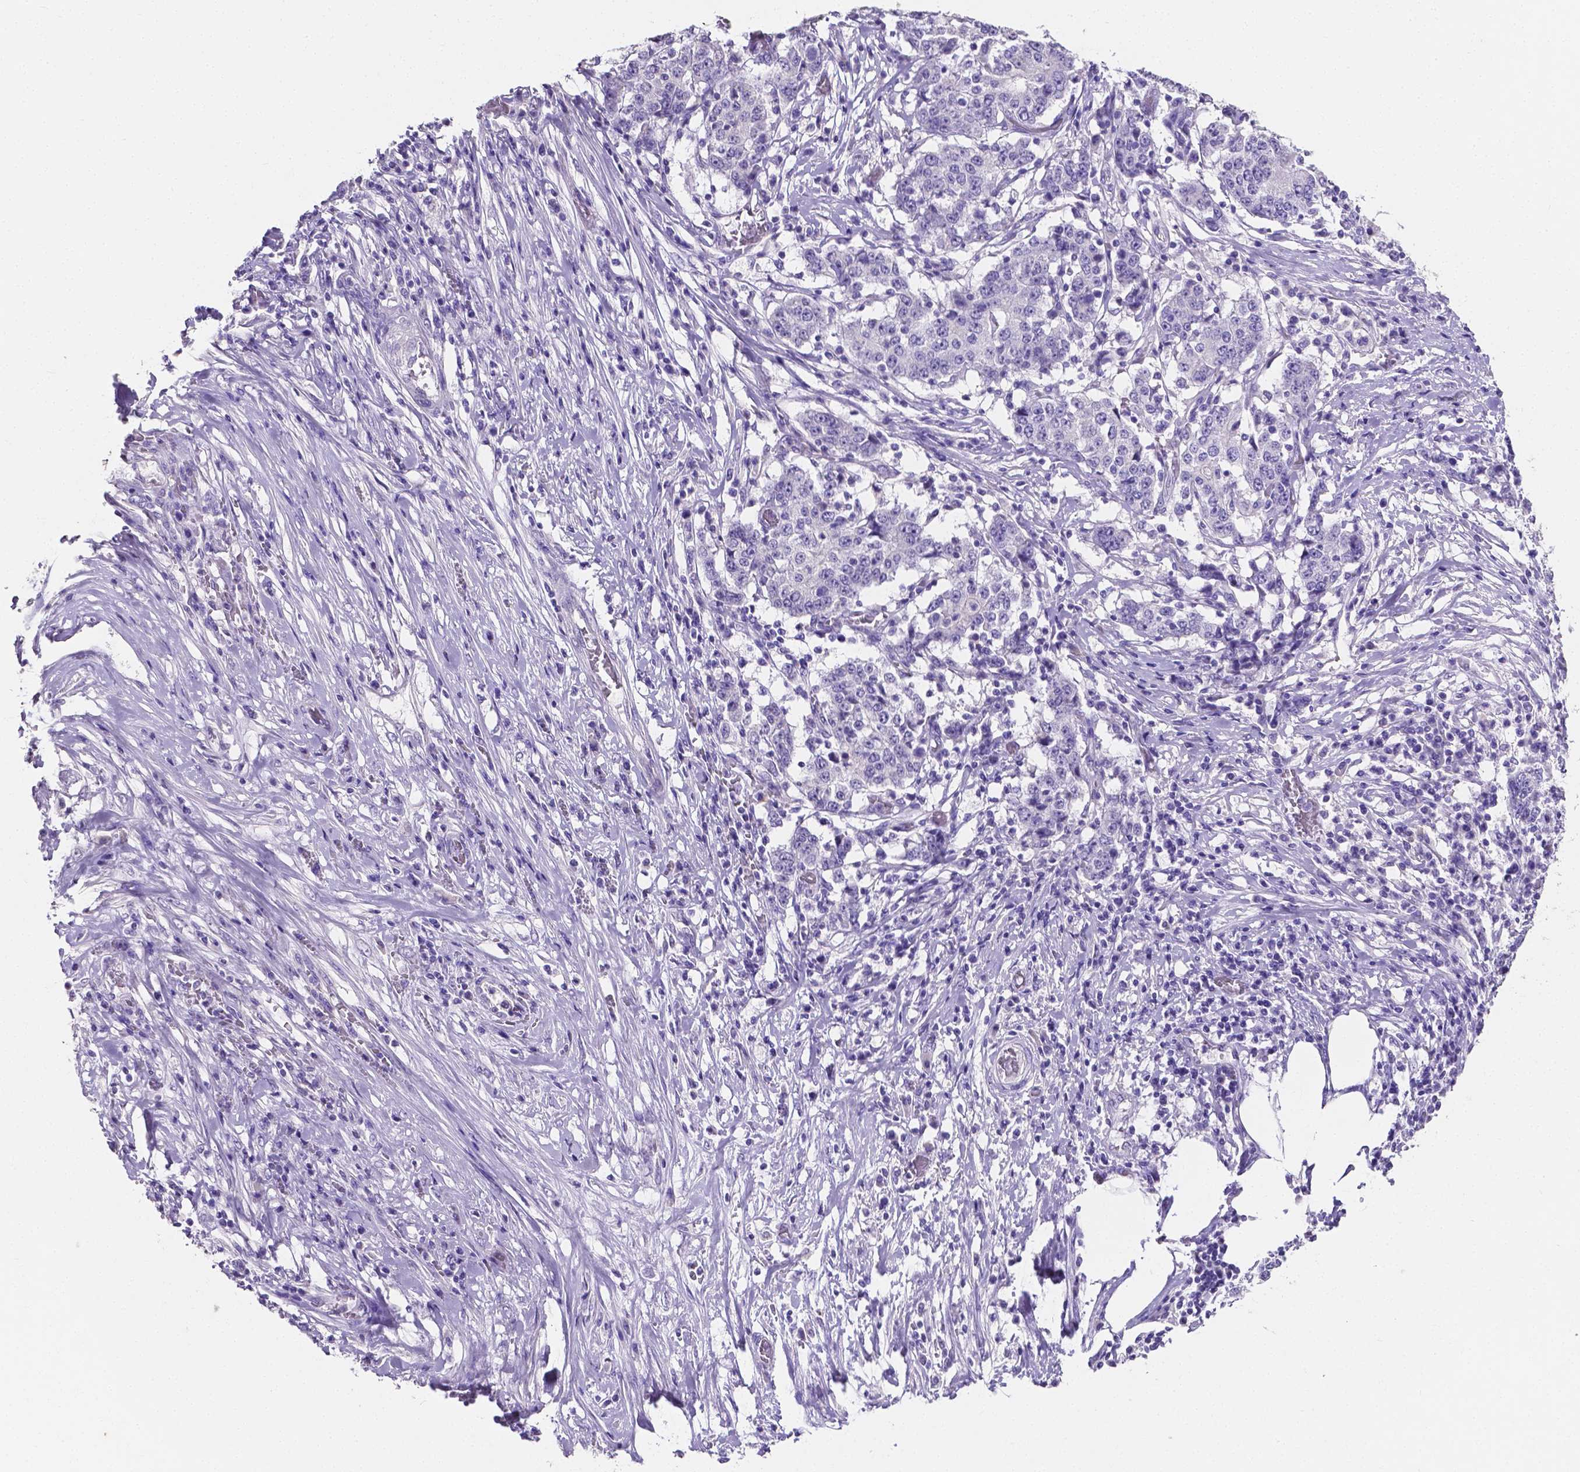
{"staining": {"intensity": "negative", "quantity": "none", "location": "none"}, "tissue": "stomach cancer", "cell_type": "Tumor cells", "image_type": "cancer", "snomed": [{"axis": "morphology", "description": "Adenocarcinoma, NOS"}, {"axis": "topography", "description": "Stomach"}], "caption": "An immunohistochemistry image of stomach cancer is shown. There is no staining in tumor cells of stomach cancer.", "gene": "SLC22A2", "patient": {"sex": "male", "age": 59}}